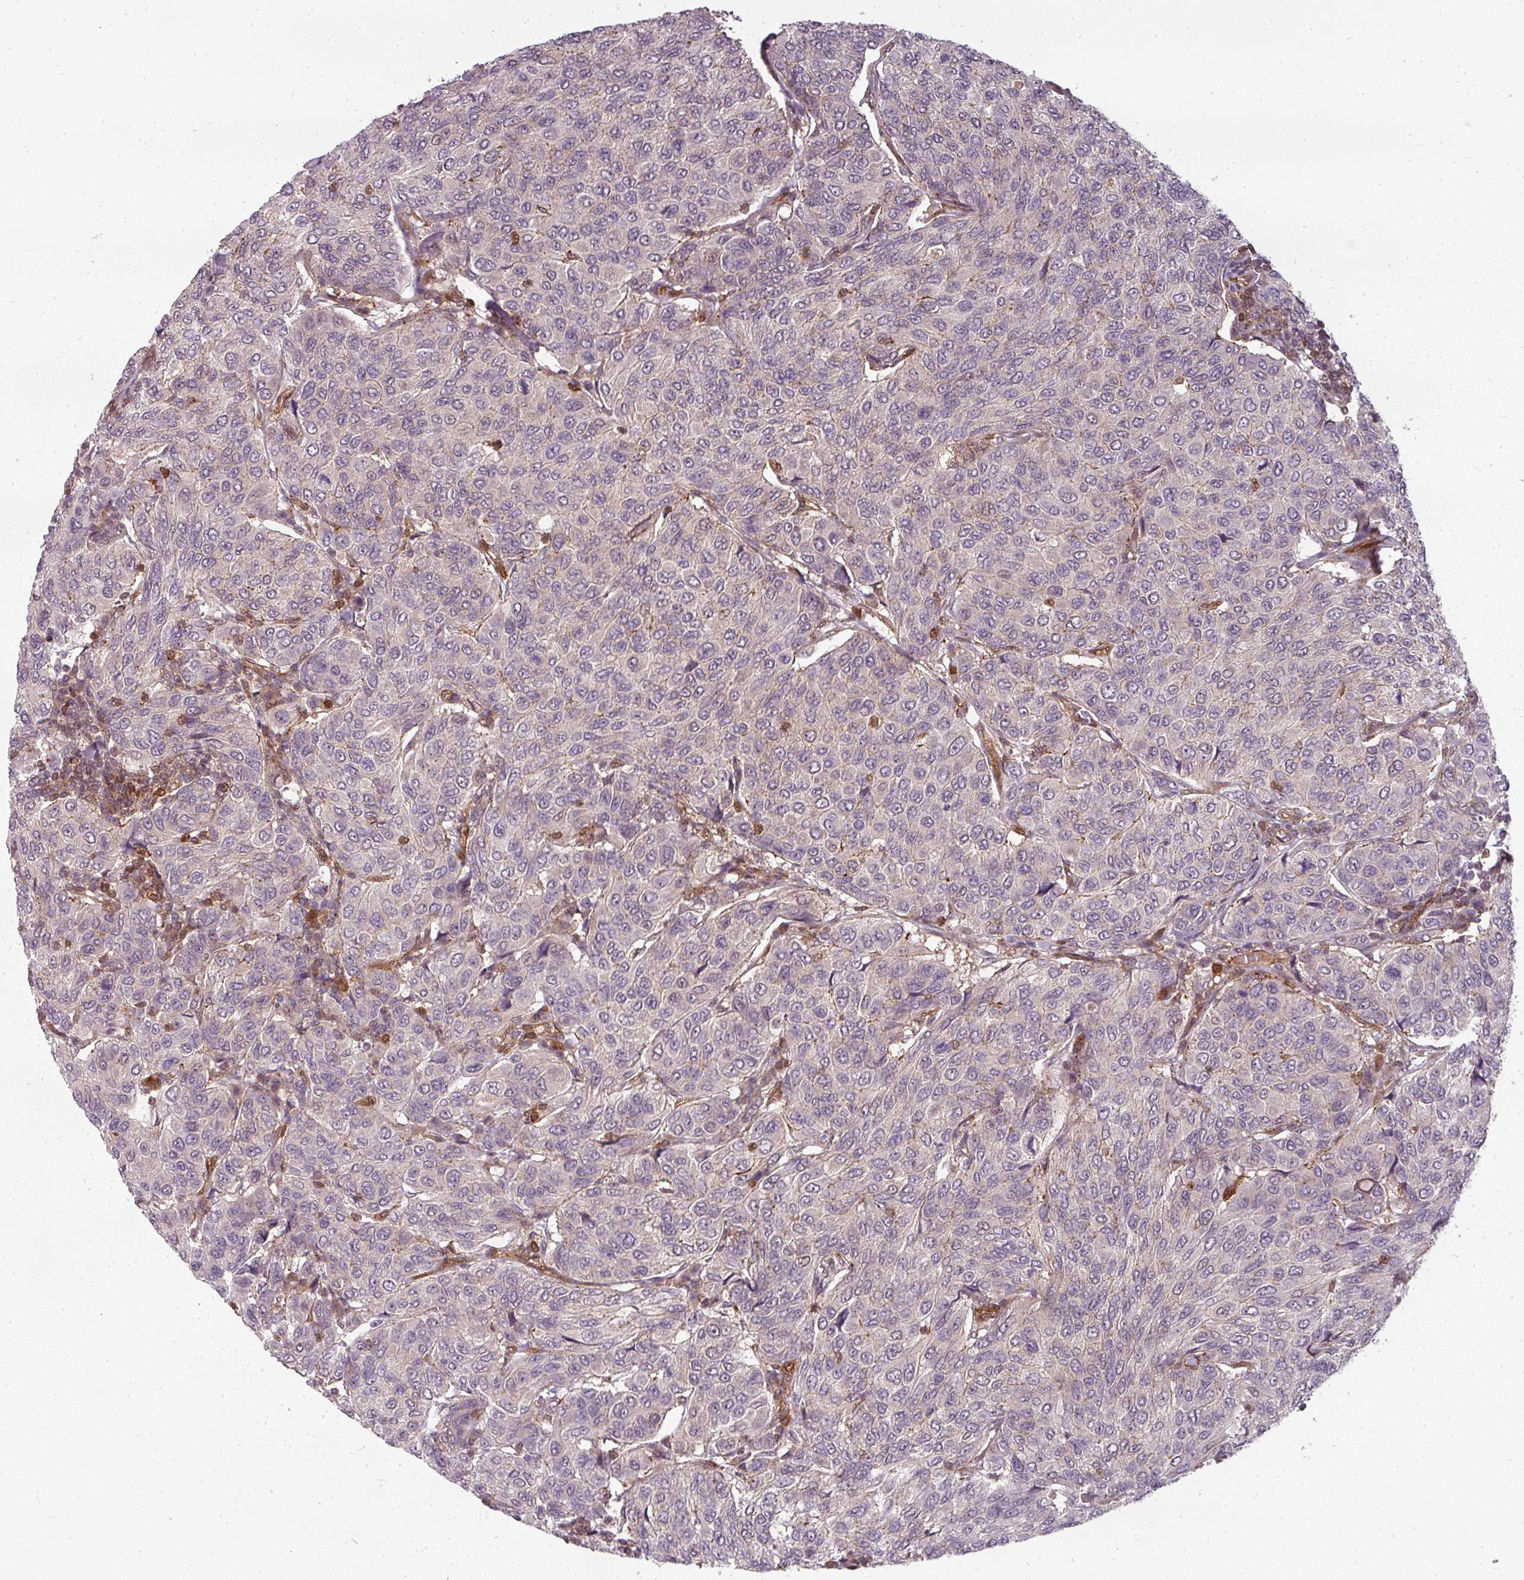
{"staining": {"intensity": "negative", "quantity": "none", "location": "none"}, "tissue": "breast cancer", "cell_type": "Tumor cells", "image_type": "cancer", "snomed": [{"axis": "morphology", "description": "Duct carcinoma"}, {"axis": "topography", "description": "Breast"}], "caption": "The immunohistochemistry (IHC) micrograph has no significant expression in tumor cells of infiltrating ductal carcinoma (breast) tissue. (IHC, brightfield microscopy, high magnification).", "gene": "CLIC1", "patient": {"sex": "female", "age": 55}}